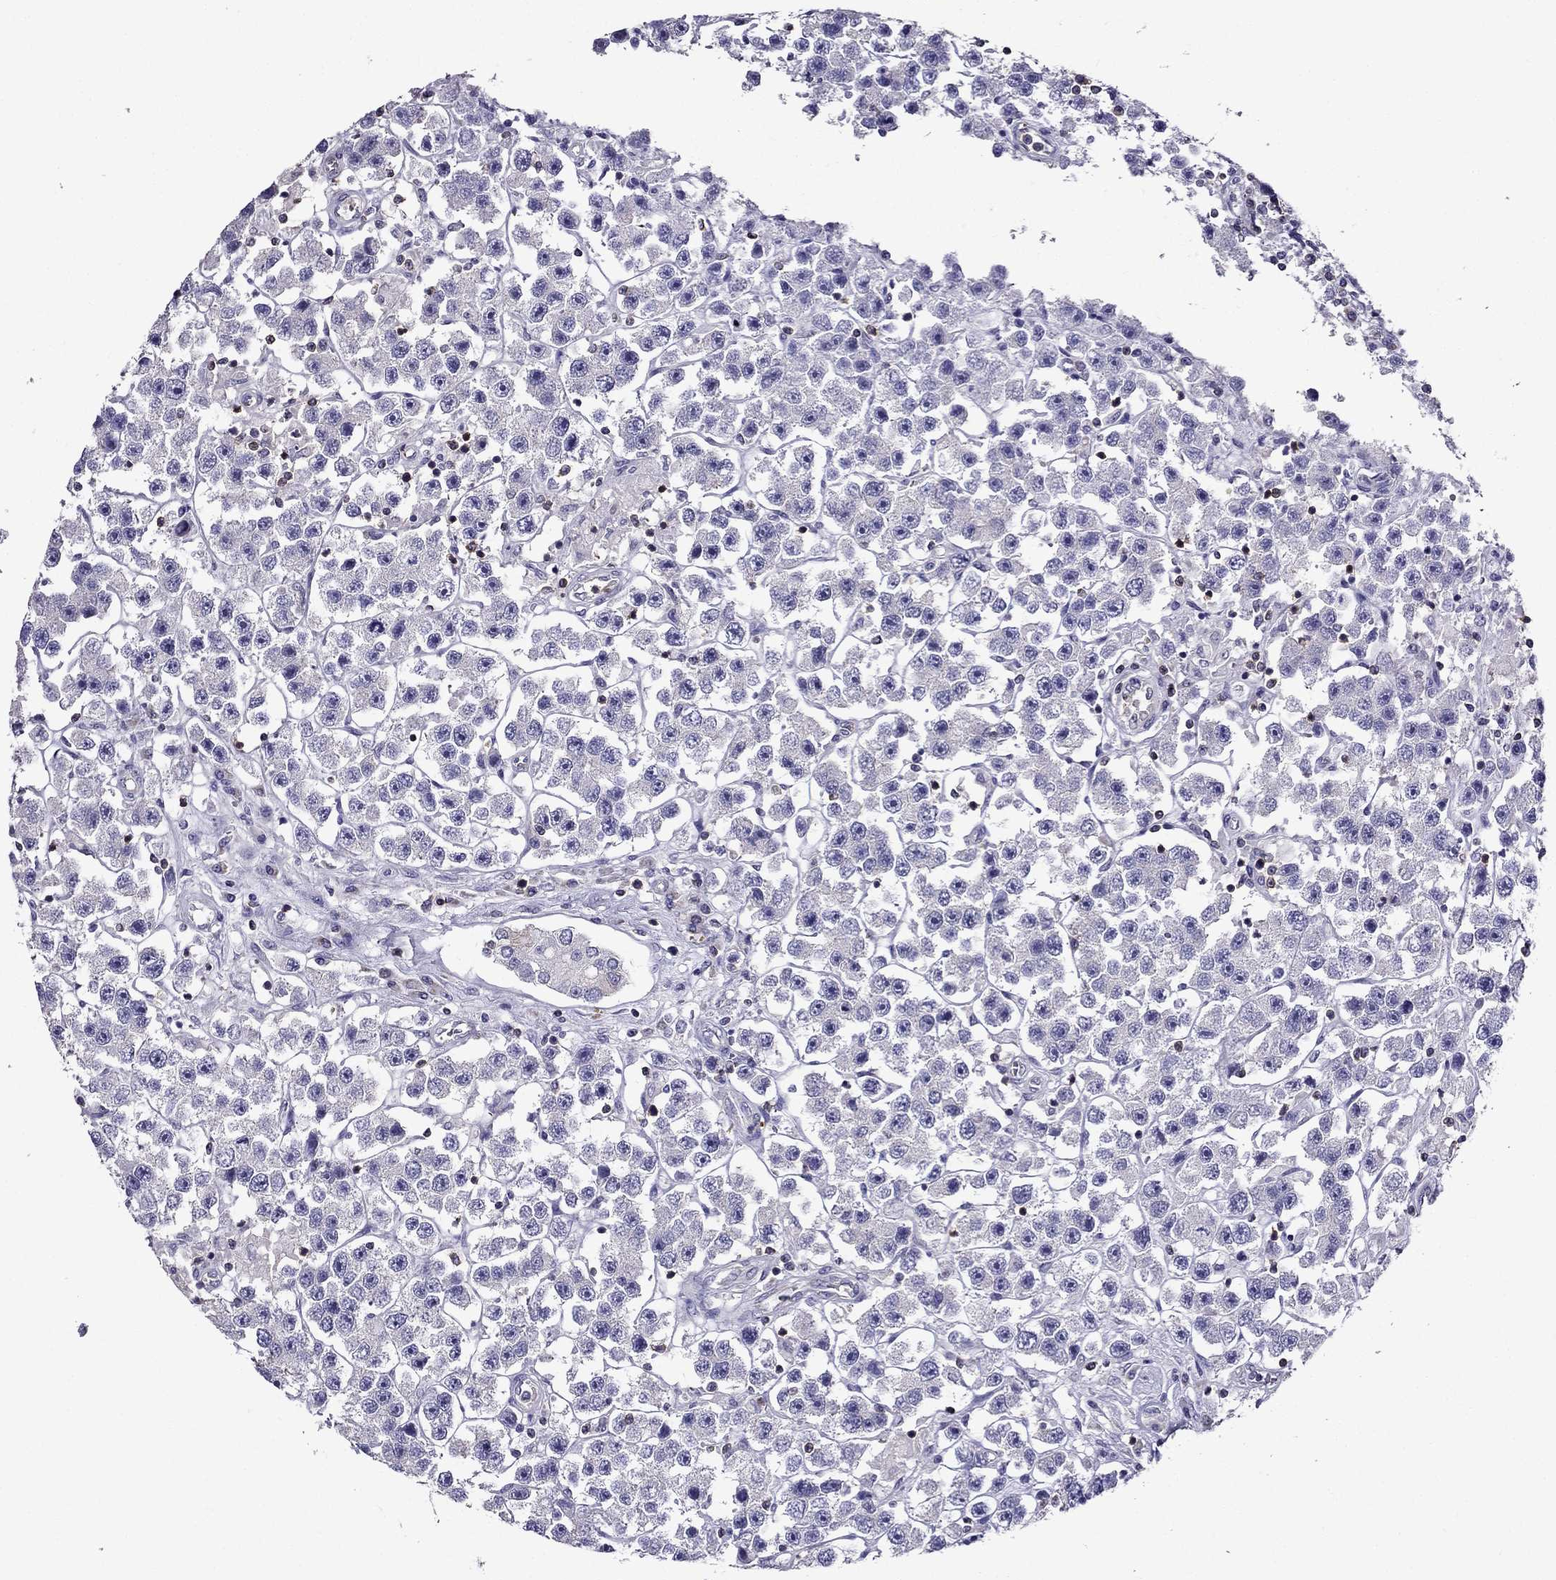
{"staining": {"intensity": "negative", "quantity": "none", "location": "none"}, "tissue": "testis cancer", "cell_type": "Tumor cells", "image_type": "cancer", "snomed": [{"axis": "morphology", "description": "Seminoma, NOS"}, {"axis": "topography", "description": "Testis"}], "caption": "A high-resolution histopathology image shows IHC staining of testis cancer, which reveals no significant staining in tumor cells.", "gene": "AAK1", "patient": {"sex": "male", "age": 45}}